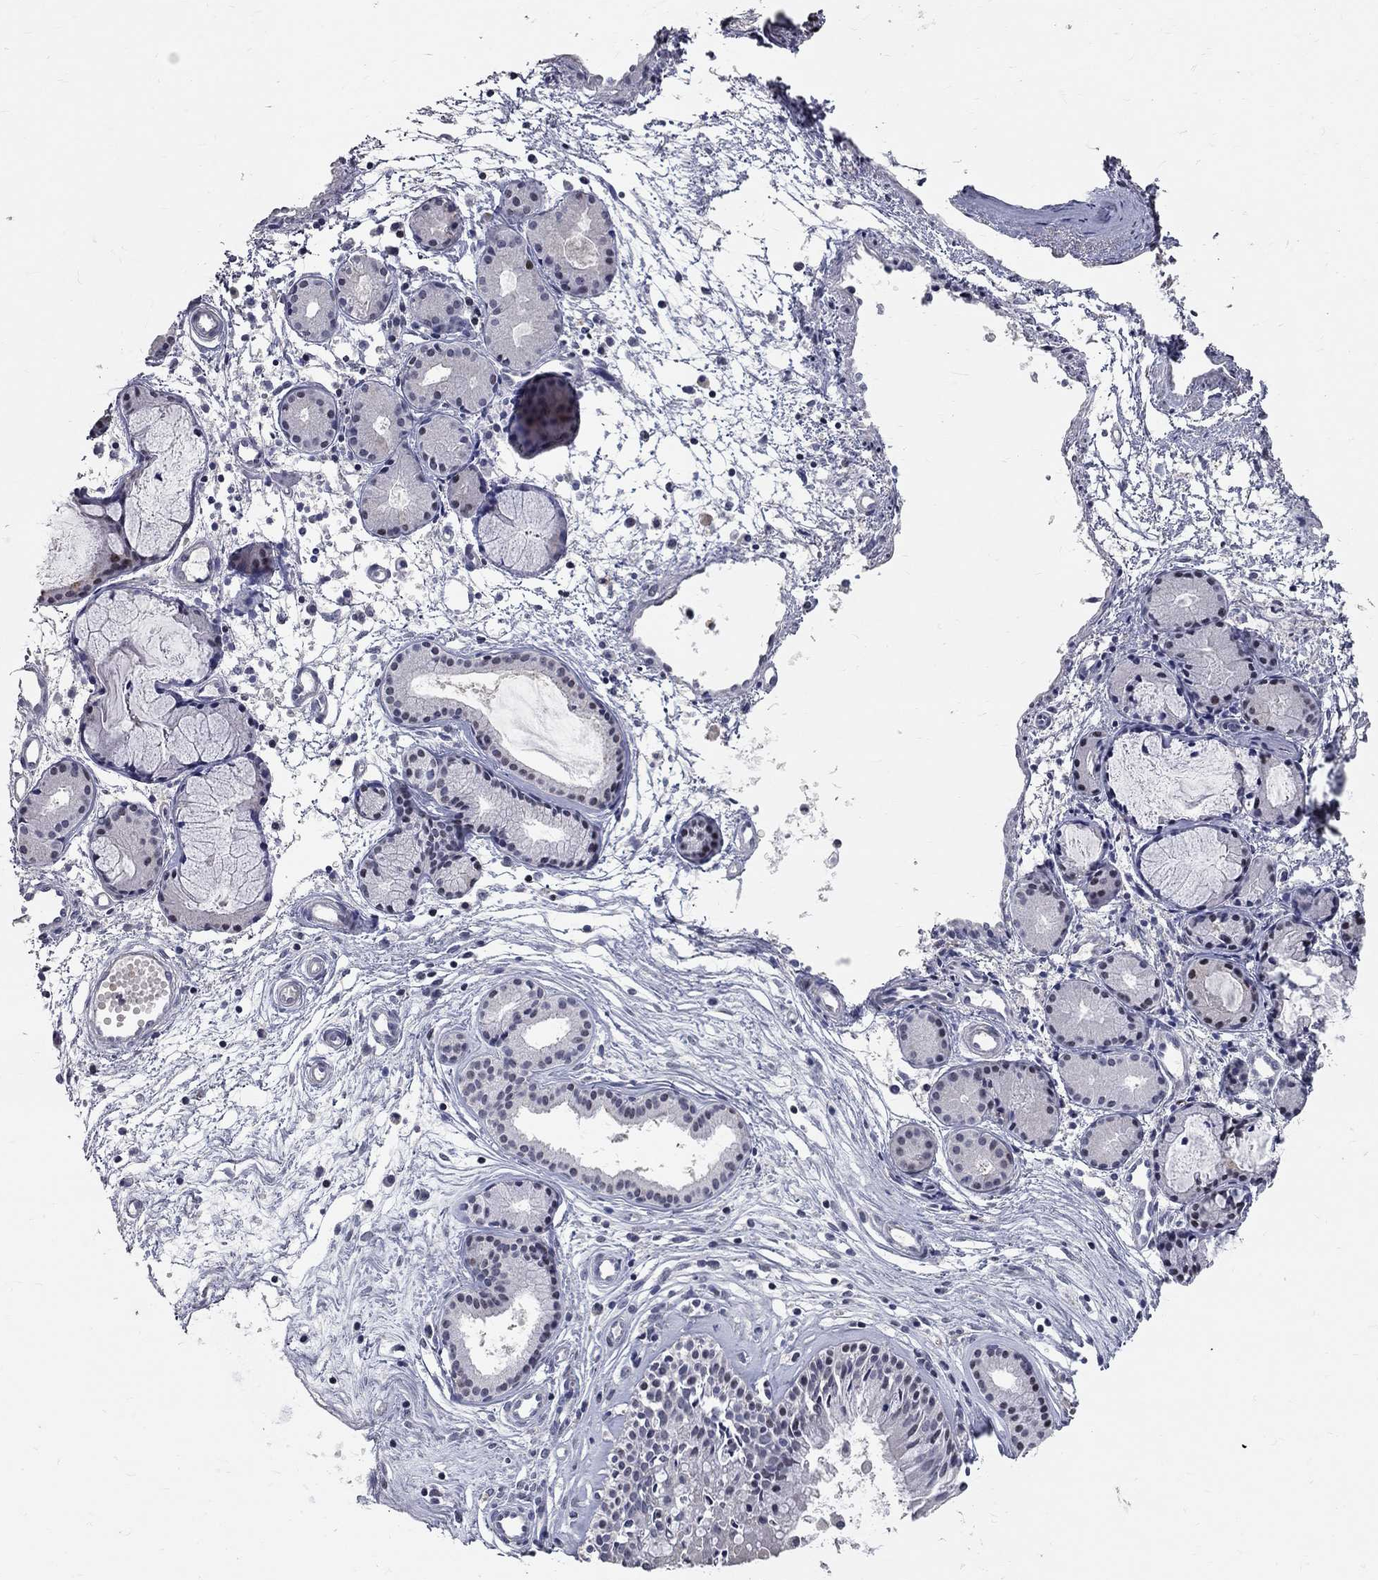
{"staining": {"intensity": "moderate", "quantity": "<25%", "location": "nuclear"}, "tissue": "nasopharynx", "cell_type": "Respiratory epithelial cells", "image_type": "normal", "snomed": [{"axis": "morphology", "description": "Normal tissue, NOS"}, {"axis": "topography", "description": "Nasopharynx"}], "caption": "An image showing moderate nuclear staining in approximately <25% of respiratory epithelial cells in benign nasopharynx, as visualized by brown immunohistochemical staining.", "gene": "HDAC3", "patient": {"sex": "female", "age": 47}}